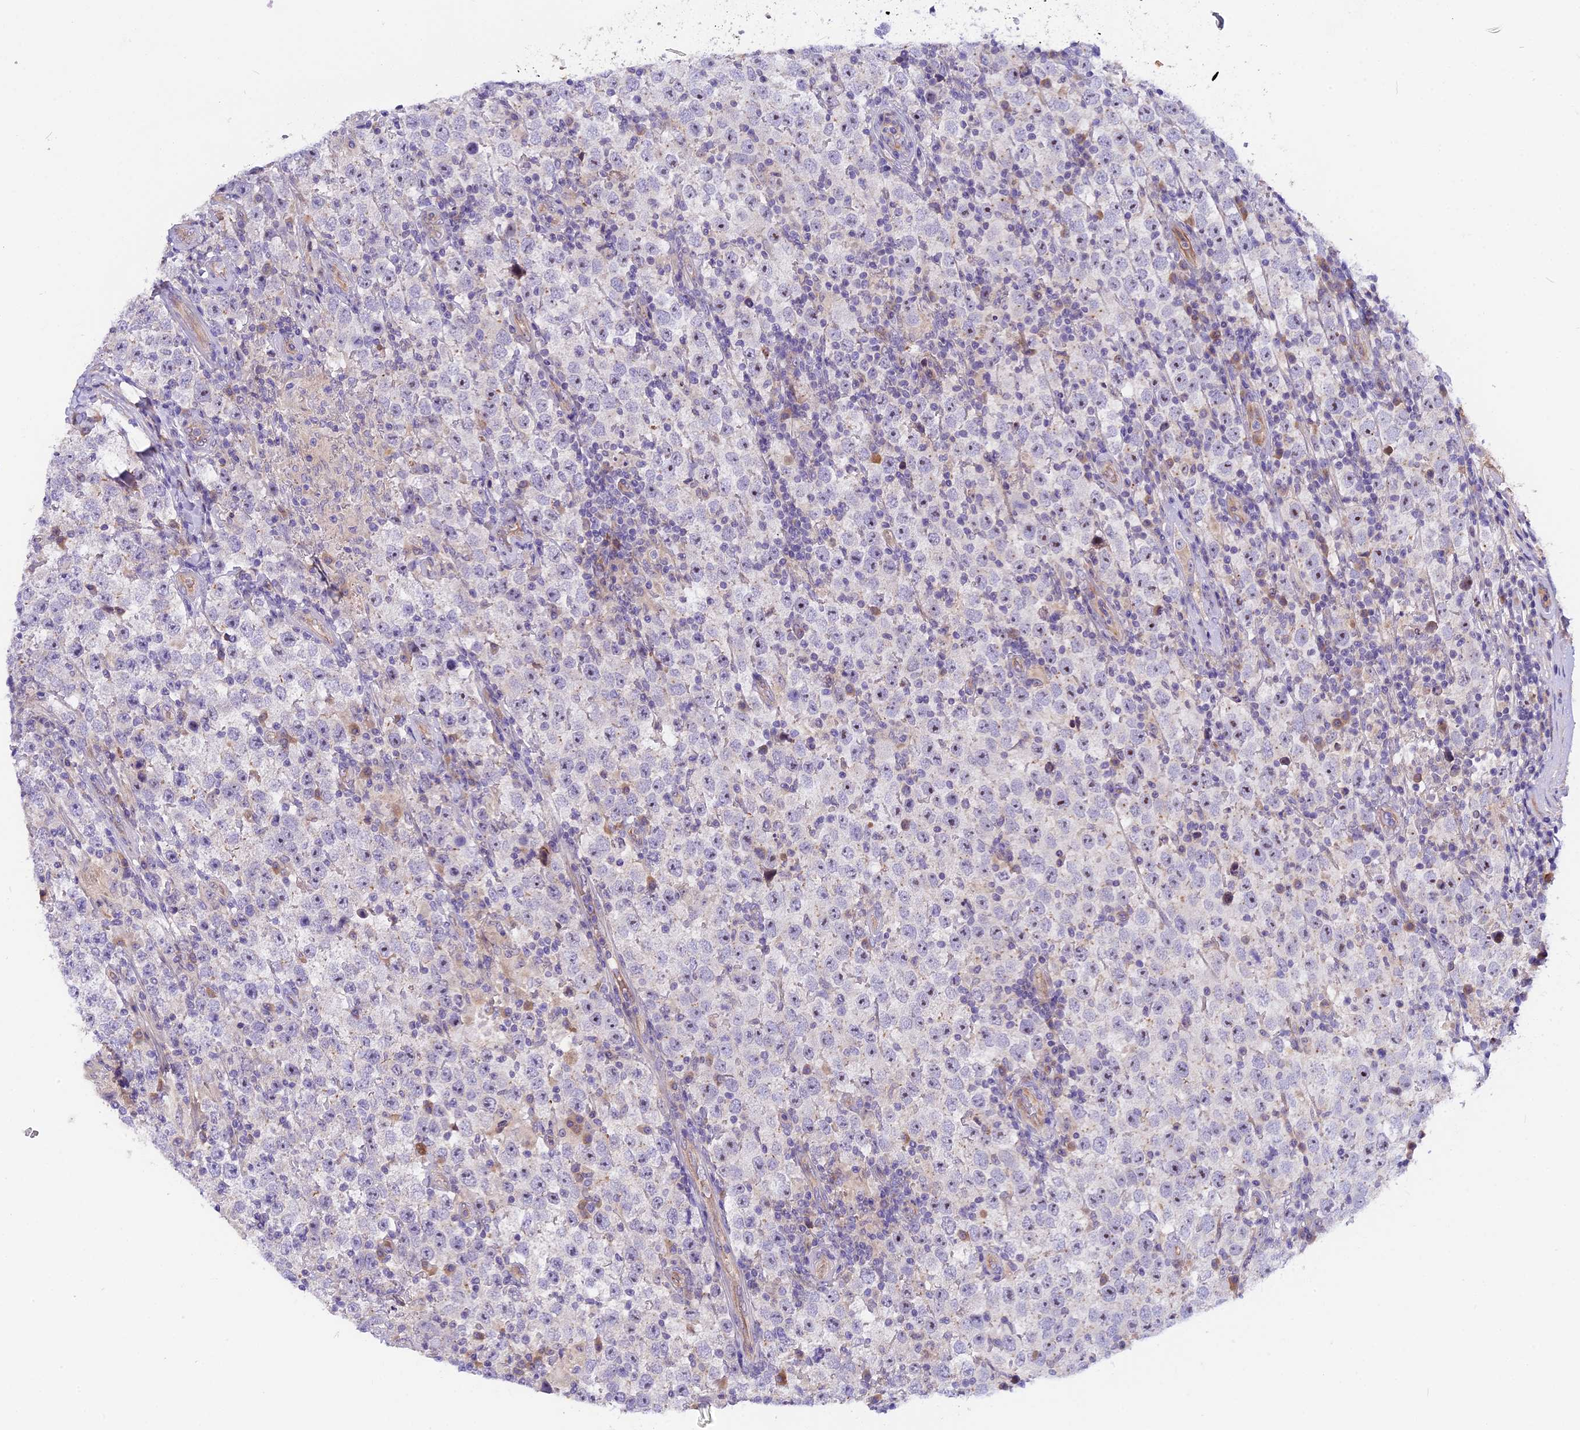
{"staining": {"intensity": "negative", "quantity": "none", "location": "none"}, "tissue": "testis cancer", "cell_type": "Tumor cells", "image_type": "cancer", "snomed": [{"axis": "morphology", "description": "Normal tissue, NOS"}, {"axis": "morphology", "description": "Urothelial carcinoma, High grade"}, {"axis": "morphology", "description": "Seminoma, NOS"}, {"axis": "morphology", "description": "Carcinoma, Embryonal, NOS"}, {"axis": "topography", "description": "Urinary bladder"}, {"axis": "topography", "description": "Testis"}], "caption": "Testis cancer was stained to show a protein in brown. There is no significant positivity in tumor cells.", "gene": "CCDC32", "patient": {"sex": "male", "age": 41}}